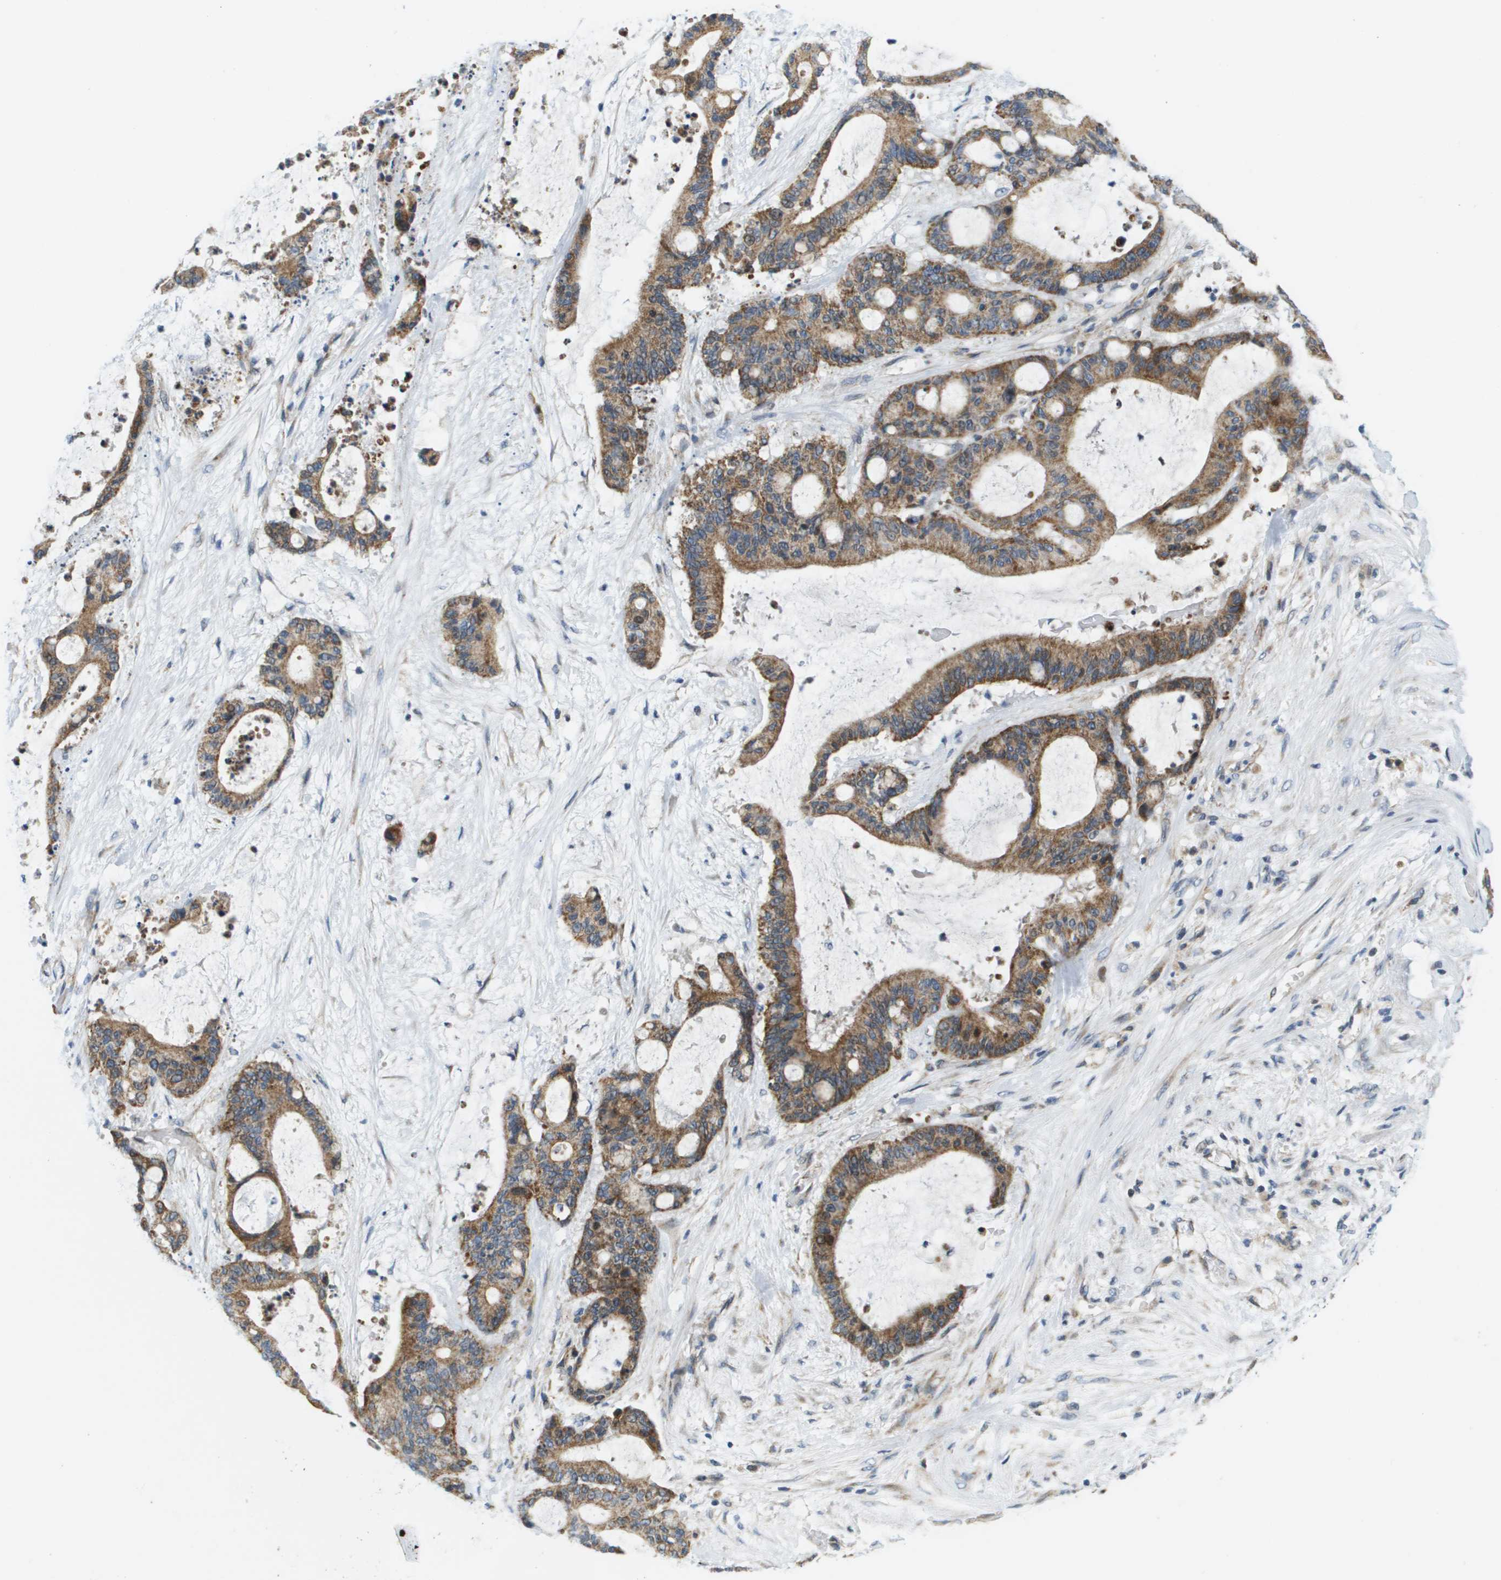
{"staining": {"intensity": "moderate", "quantity": ">75%", "location": "cytoplasmic/membranous"}, "tissue": "liver cancer", "cell_type": "Tumor cells", "image_type": "cancer", "snomed": [{"axis": "morphology", "description": "Cholangiocarcinoma"}, {"axis": "topography", "description": "Liver"}], "caption": "DAB (3,3'-diaminobenzidine) immunohistochemical staining of human cholangiocarcinoma (liver) demonstrates moderate cytoplasmic/membranous protein positivity in approximately >75% of tumor cells.", "gene": "KRT23", "patient": {"sex": "female", "age": 73}}